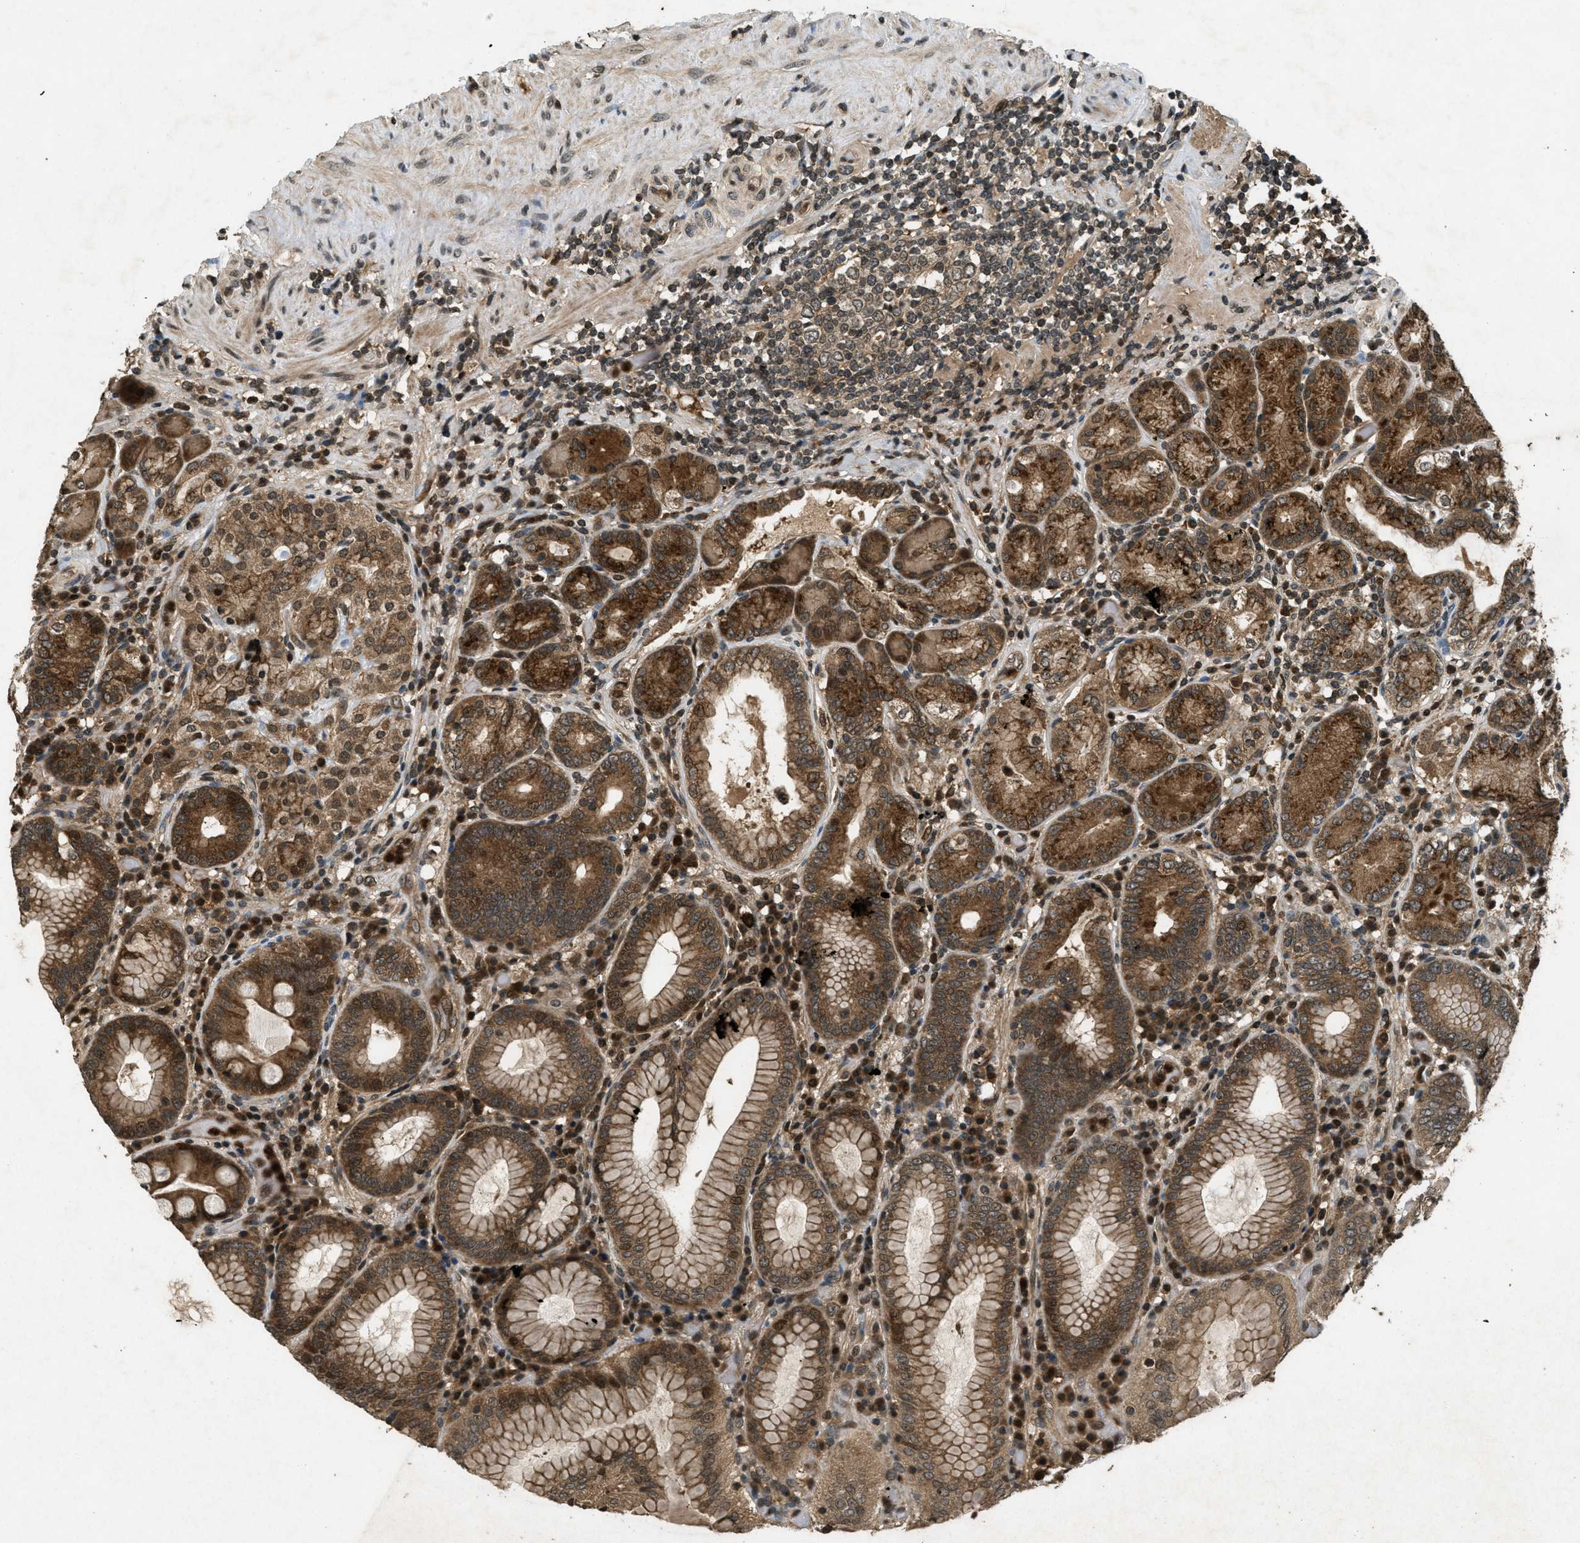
{"staining": {"intensity": "strong", "quantity": ">75%", "location": "cytoplasmic/membranous,nuclear"}, "tissue": "stomach", "cell_type": "Glandular cells", "image_type": "normal", "snomed": [{"axis": "morphology", "description": "Normal tissue, NOS"}, {"axis": "topography", "description": "Stomach, lower"}], "caption": "Human stomach stained for a protein (brown) exhibits strong cytoplasmic/membranous,nuclear positive expression in approximately >75% of glandular cells.", "gene": "ATG7", "patient": {"sex": "female", "age": 76}}